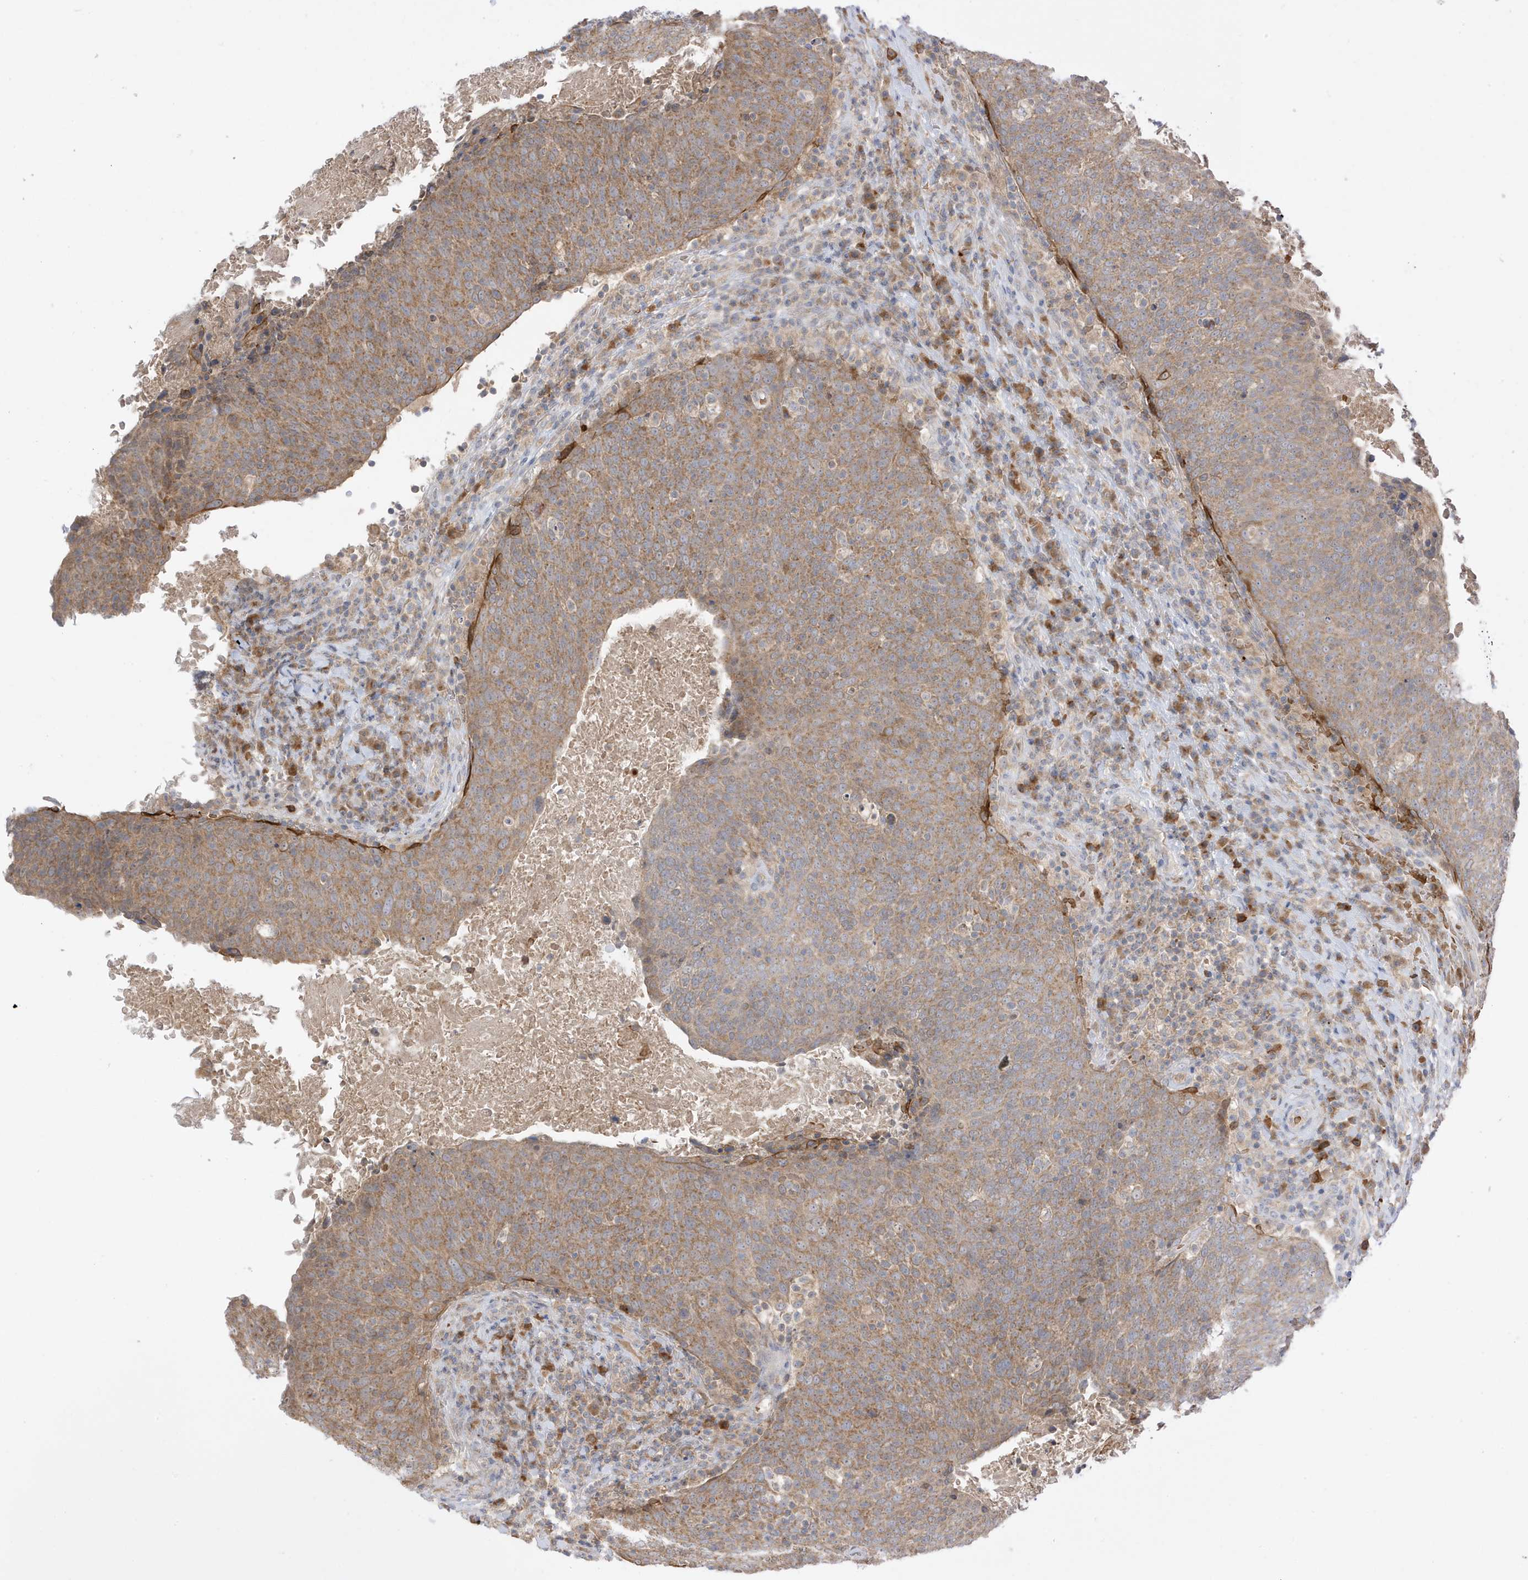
{"staining": {"intensity": "moderate", "quantity": ">75%", "location": "cytoplasmic/membranous"}, "tissue": "head and neck cancer", "cell_type": "Tumor cells", "image_type": "cancer", "snomed": [{"axis": "morphology", "description": "Squamous cell carcinoma, NOS"}, {"axis": "morphology", "description": "Squamous cell carcinoma, metastatic, NOS"}, {"axis": "topography", "description": "Lymph node"}, {"axis": "topography", "description": "Head-Neck"}], "caption": "High-power microscopy captured an immunohistochemistry histopathology image of head and neck cancer, revealing moderate cytoplasmic/membranous staining in about >75% of tumor cells. (brown staining indicates protein expression, while blue staining denotes nuclei).", "gene": "NPPC", "patient": {"sex": "male", "age": 62}}